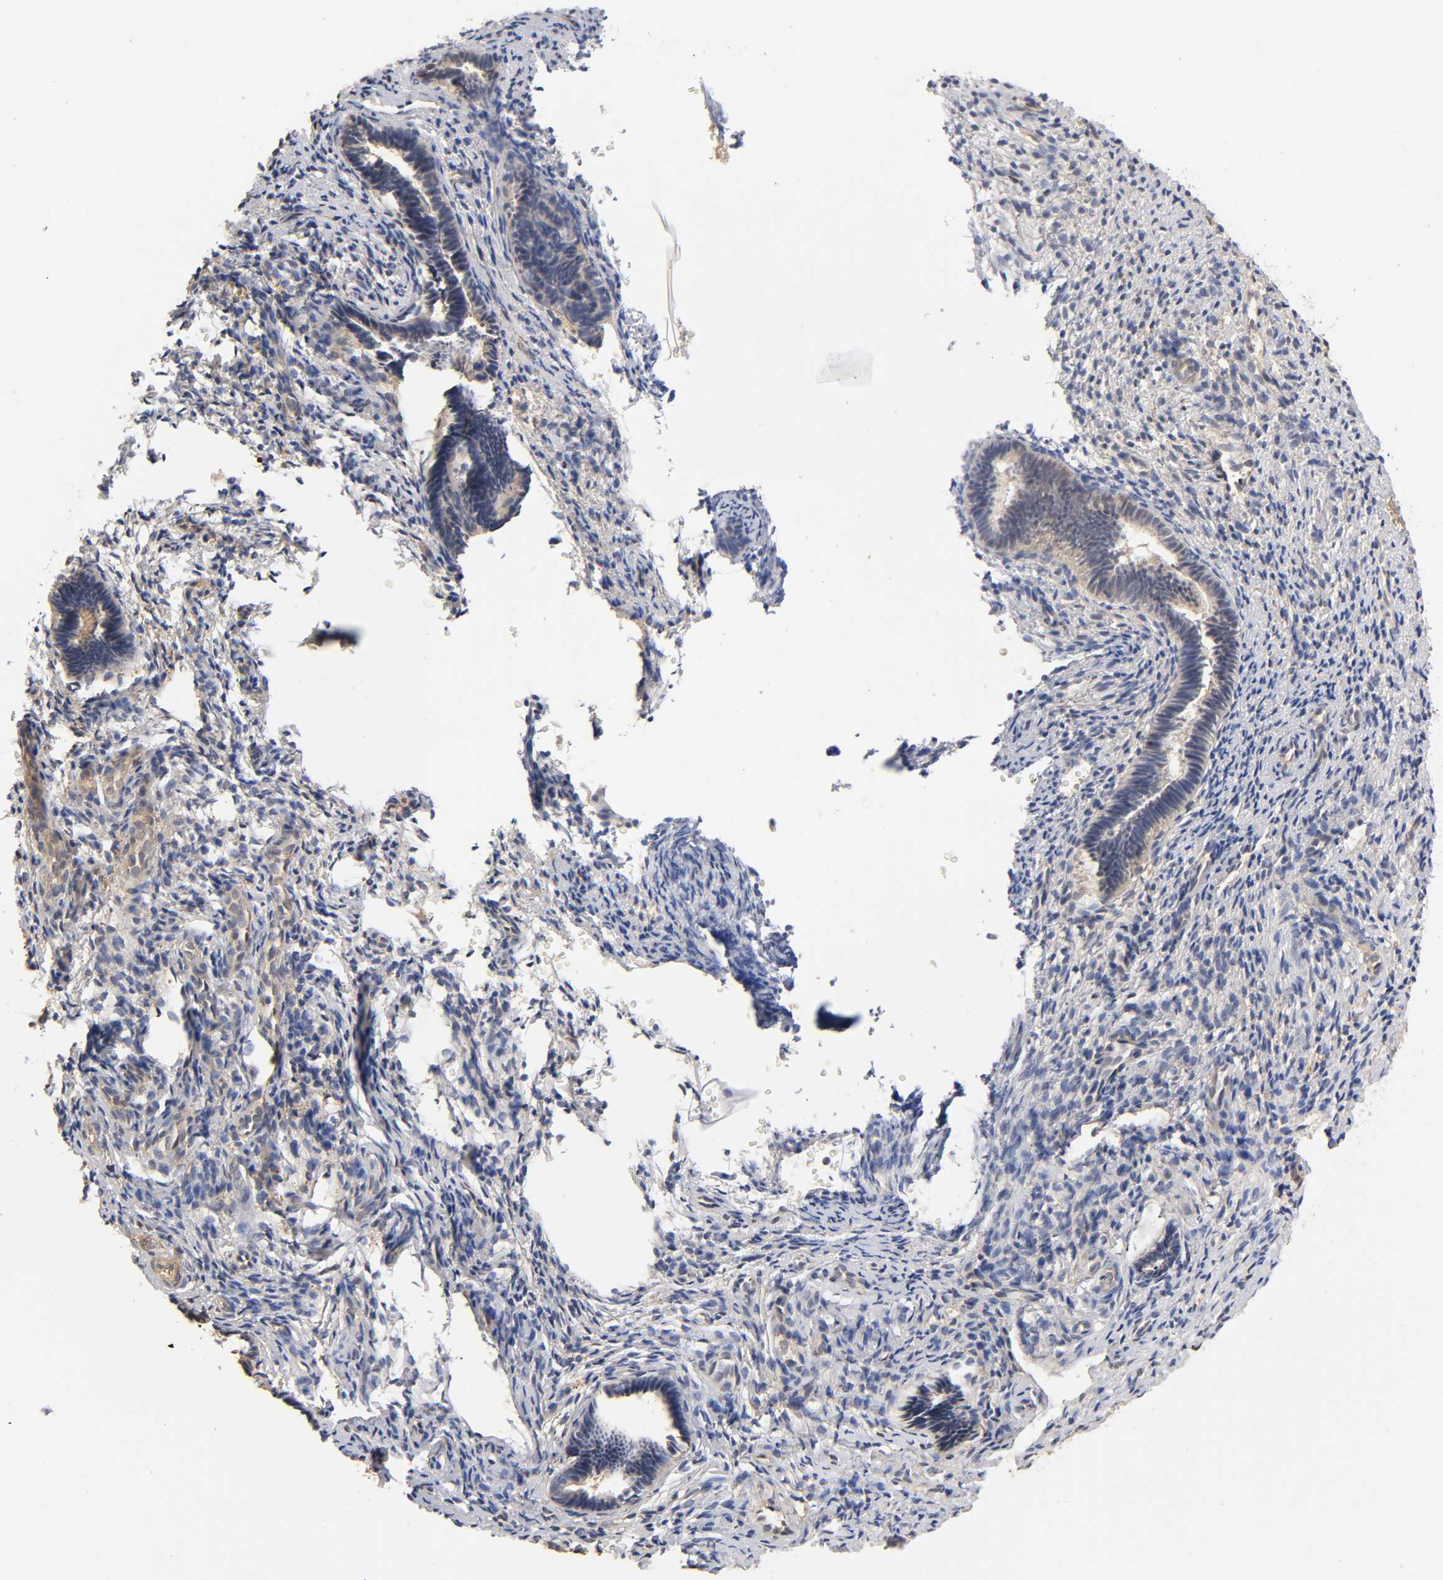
{"staining": {"intensity": "weak", "quantity": ">75%", "location": "cytoplasmic/membranous"}, "tissue": "endometrium", "cell_type": "Cells in endometrial stroma", "image_type": "normal", "snomed": [{"axis": "morphology", "description": "Normal tissue, NOS"}, {"axis": "topography", "description": "Endometrium"}], "caption": "Immunohistochemical staining of normal endometrium shows low levels of weak cytoplasmic/membranous expression in about >75% of cells in endometrial stroma.", "gene": "PDE5A", "patient": {"sex": "female", "age": 27}}